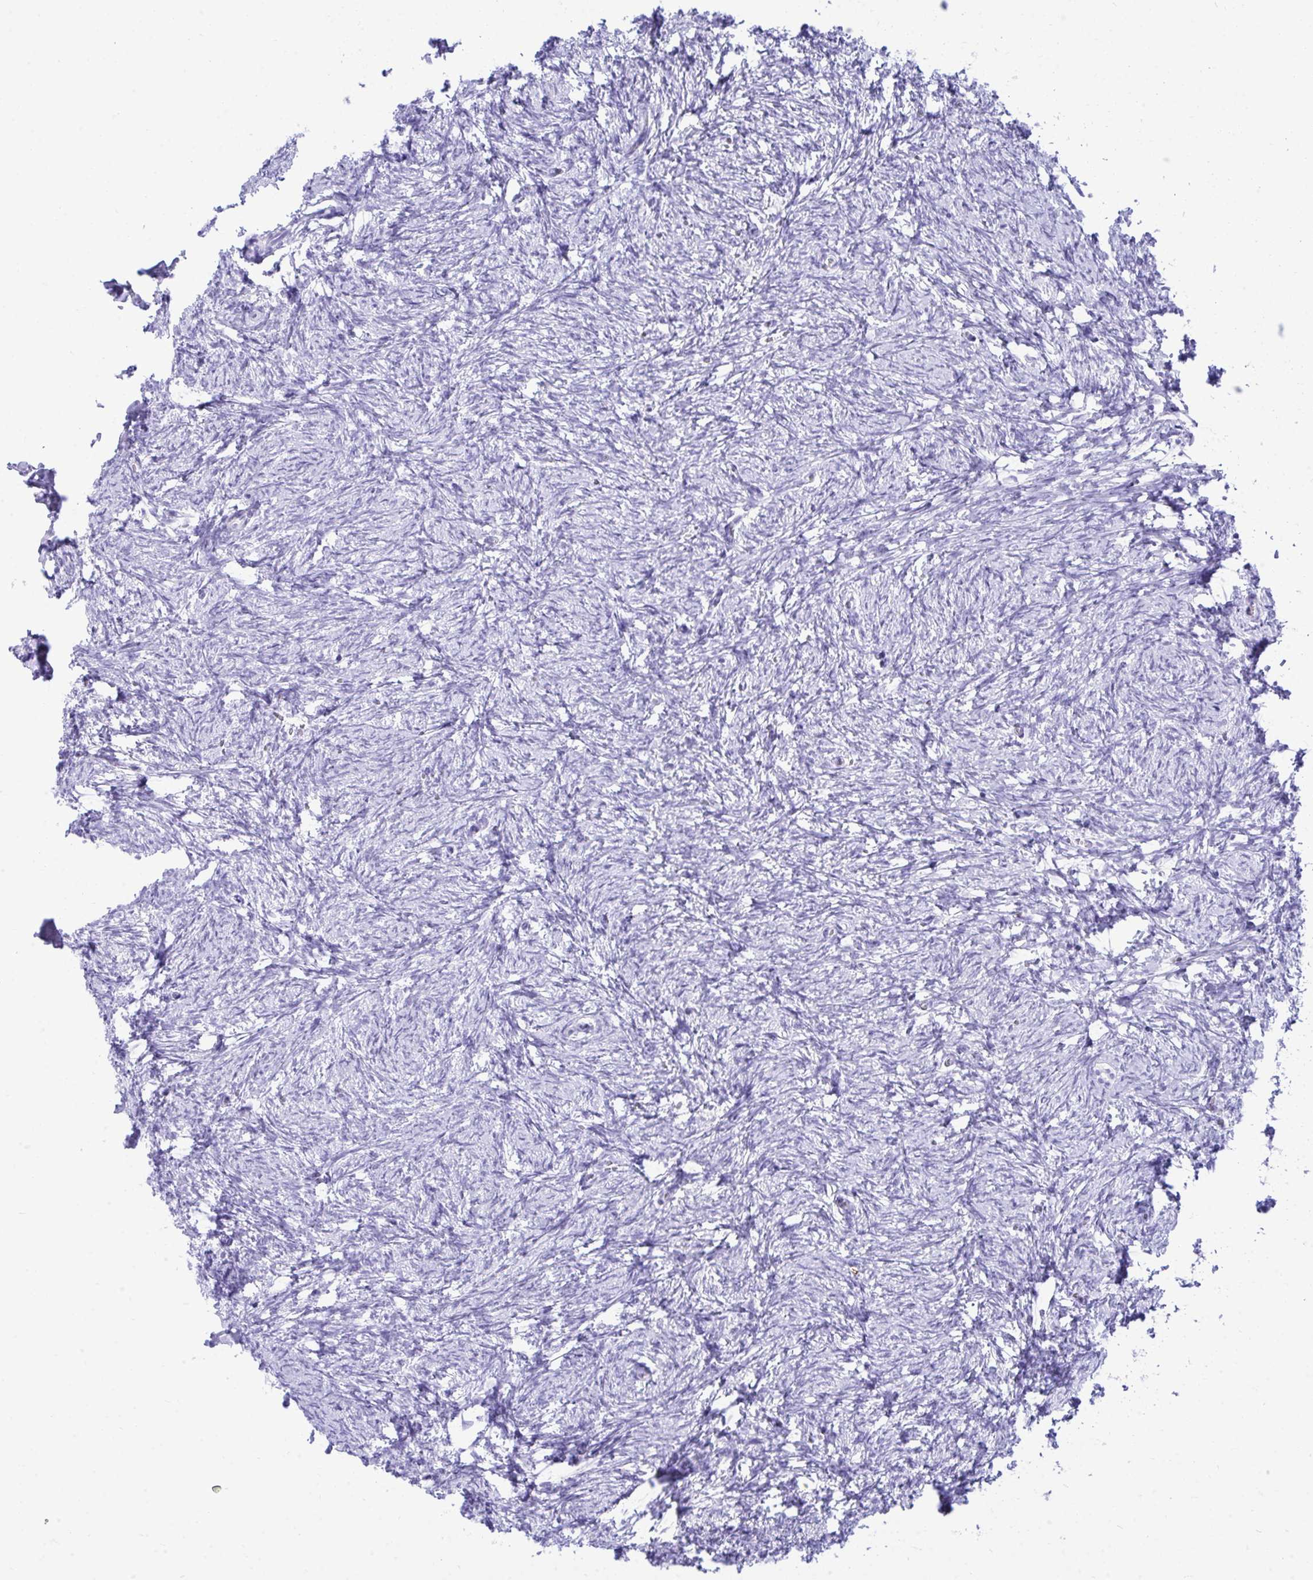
{"staining": {"intensity": "negative", "quantity": "none", "location": "none"}, "tissue": "ovary", "cell_type": "Follicle cells", "image_type": "normal", "snomed": [{"axis": "morphology", "description": "Normal tissue, NOS"}, {"axis": "topography", "description": "Ovary"}], "caption": "This micrograph is of normal ovary stained with IHC to label a protein in brown with the nuclei are counter-stained blue. There is no positivity in follicle cells. (DAB immunohistochemistry, high magnification).", "gene": "PGM2L1", "patient": {"sex": "female", "age": 41}}